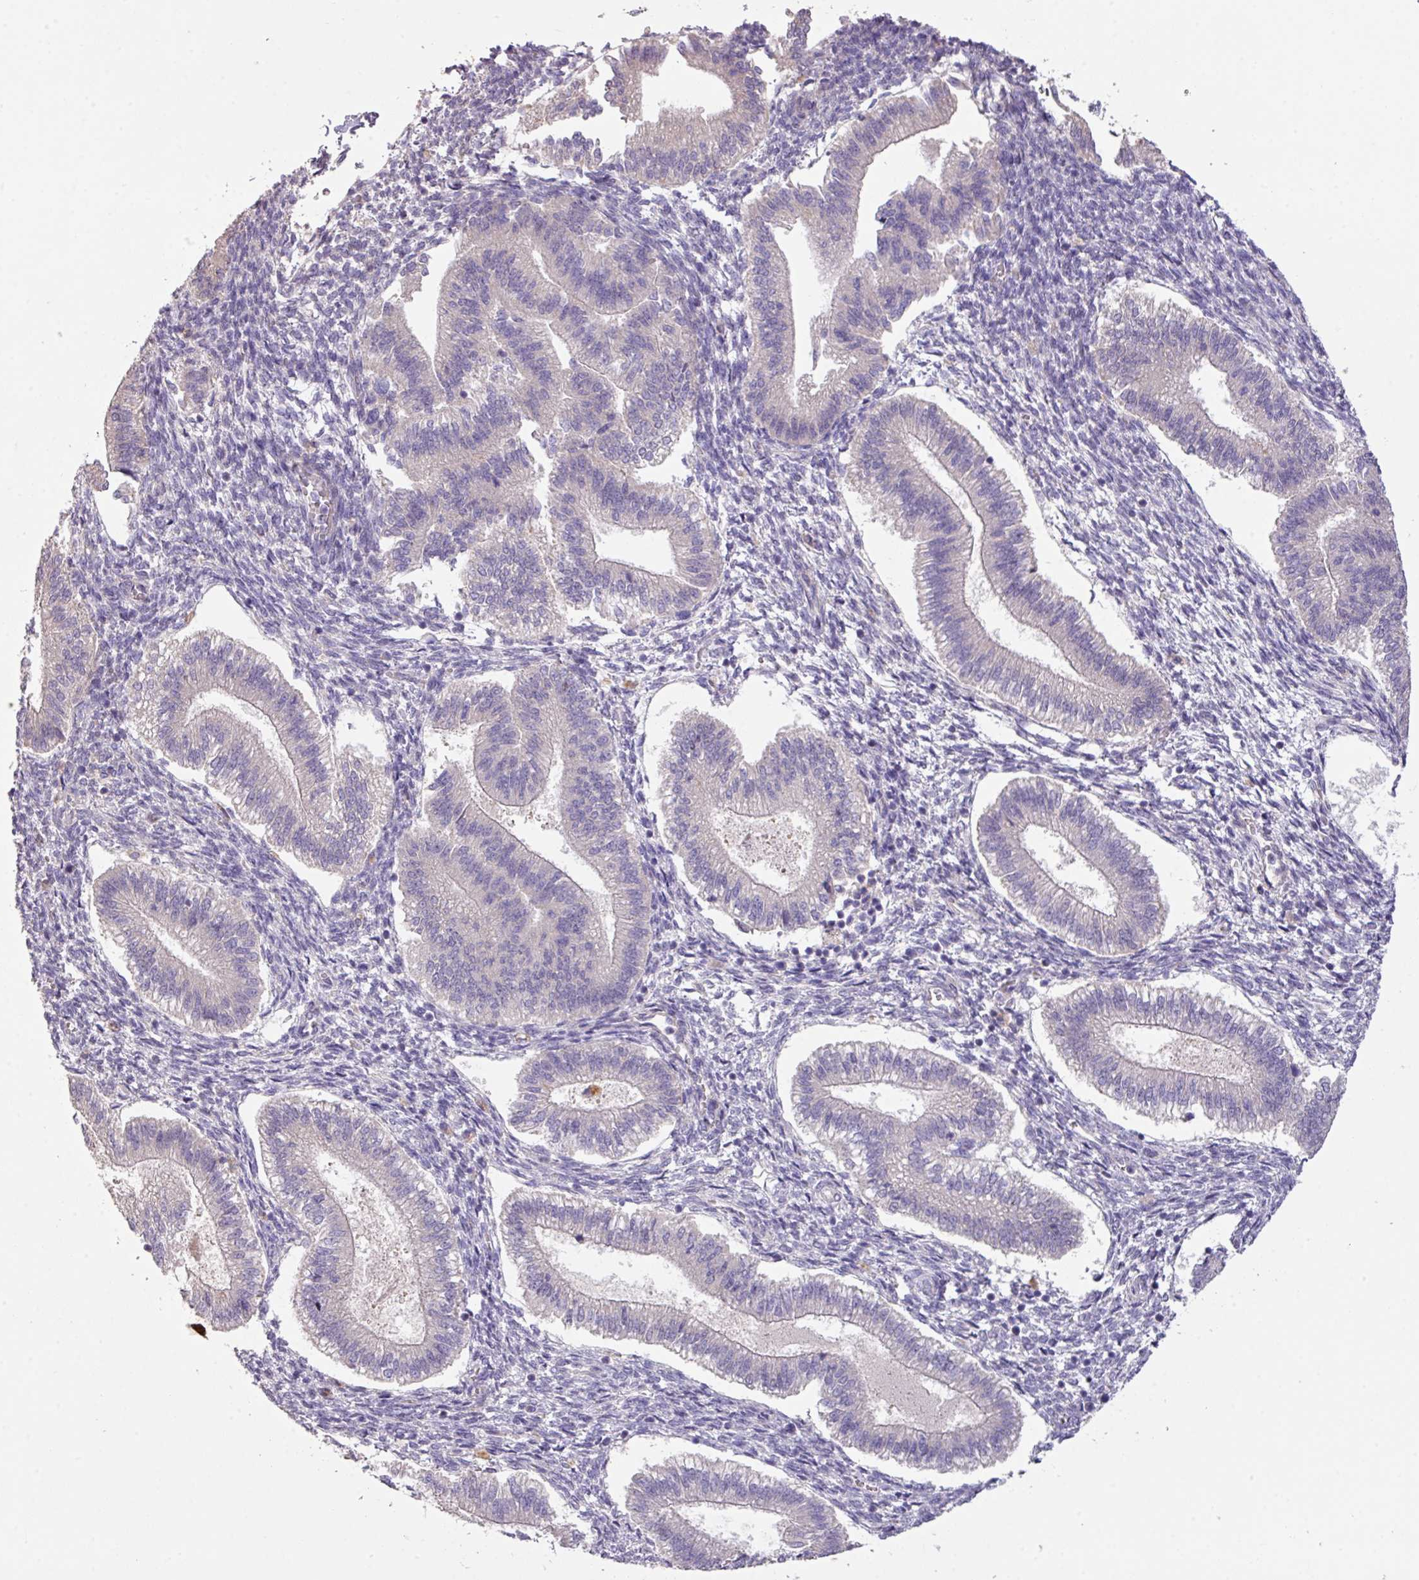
{"staining": {"intensity": "negative", "quantity": "none", "location": "none"}, "tissue": "endometrium", "cell_type": "Cells in endometrial stroma", "image_type": "normal", "snomed": [{"axis": "morphology", "description": "Normal tissue, NOS"}, {"axis": "topography", "description": "Endometrium"}], "caption": "Protein analysis of benign endometrium exhibits no significant expression in cells in endometrial stroma.", "gene": "PRADC1", "patient": {"sex": "female", "age": 25}}